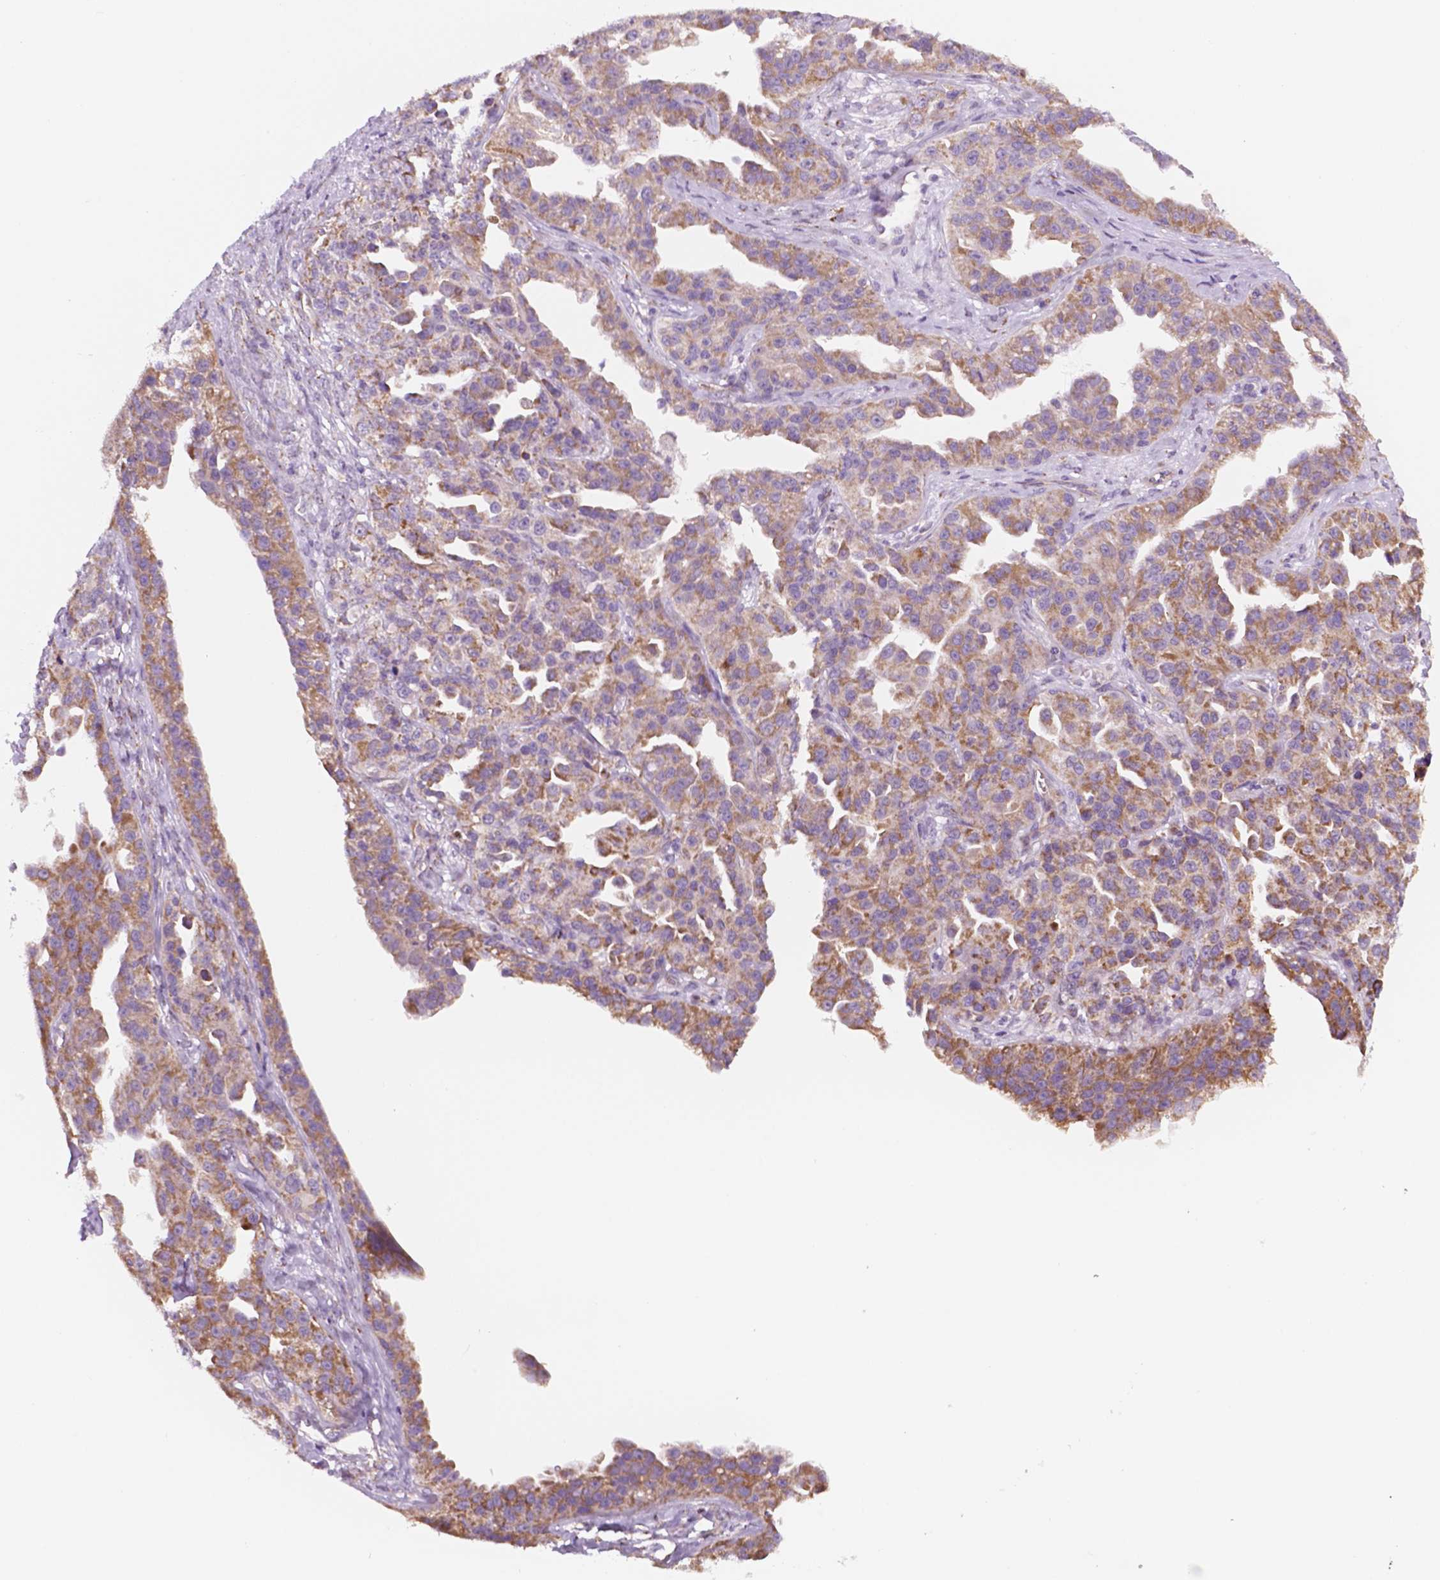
{"staining": {"intensity": "moderate", "quantity": ">75%", "location": "cytoplasmic/membranous"}, "tissue": "ovarian cancer", "cell_type": "Tumor cells", "image_type": "cancer", "snomed": [{"axis": "morphology", "description": "Cystadenocarcinoma, serous, NOS"}, {"axis": "topography", "description": "Ovary"}], "caption": "There is medium levels of moderate cytoplasmic/membranous staining in tumor cells of ovarian serous cystadenocarcinoma, as demonstrated by immunohistochemical staining (brown color).", "gene": "GEMIN4", "patient": {"sex": "female", "age": 75}}